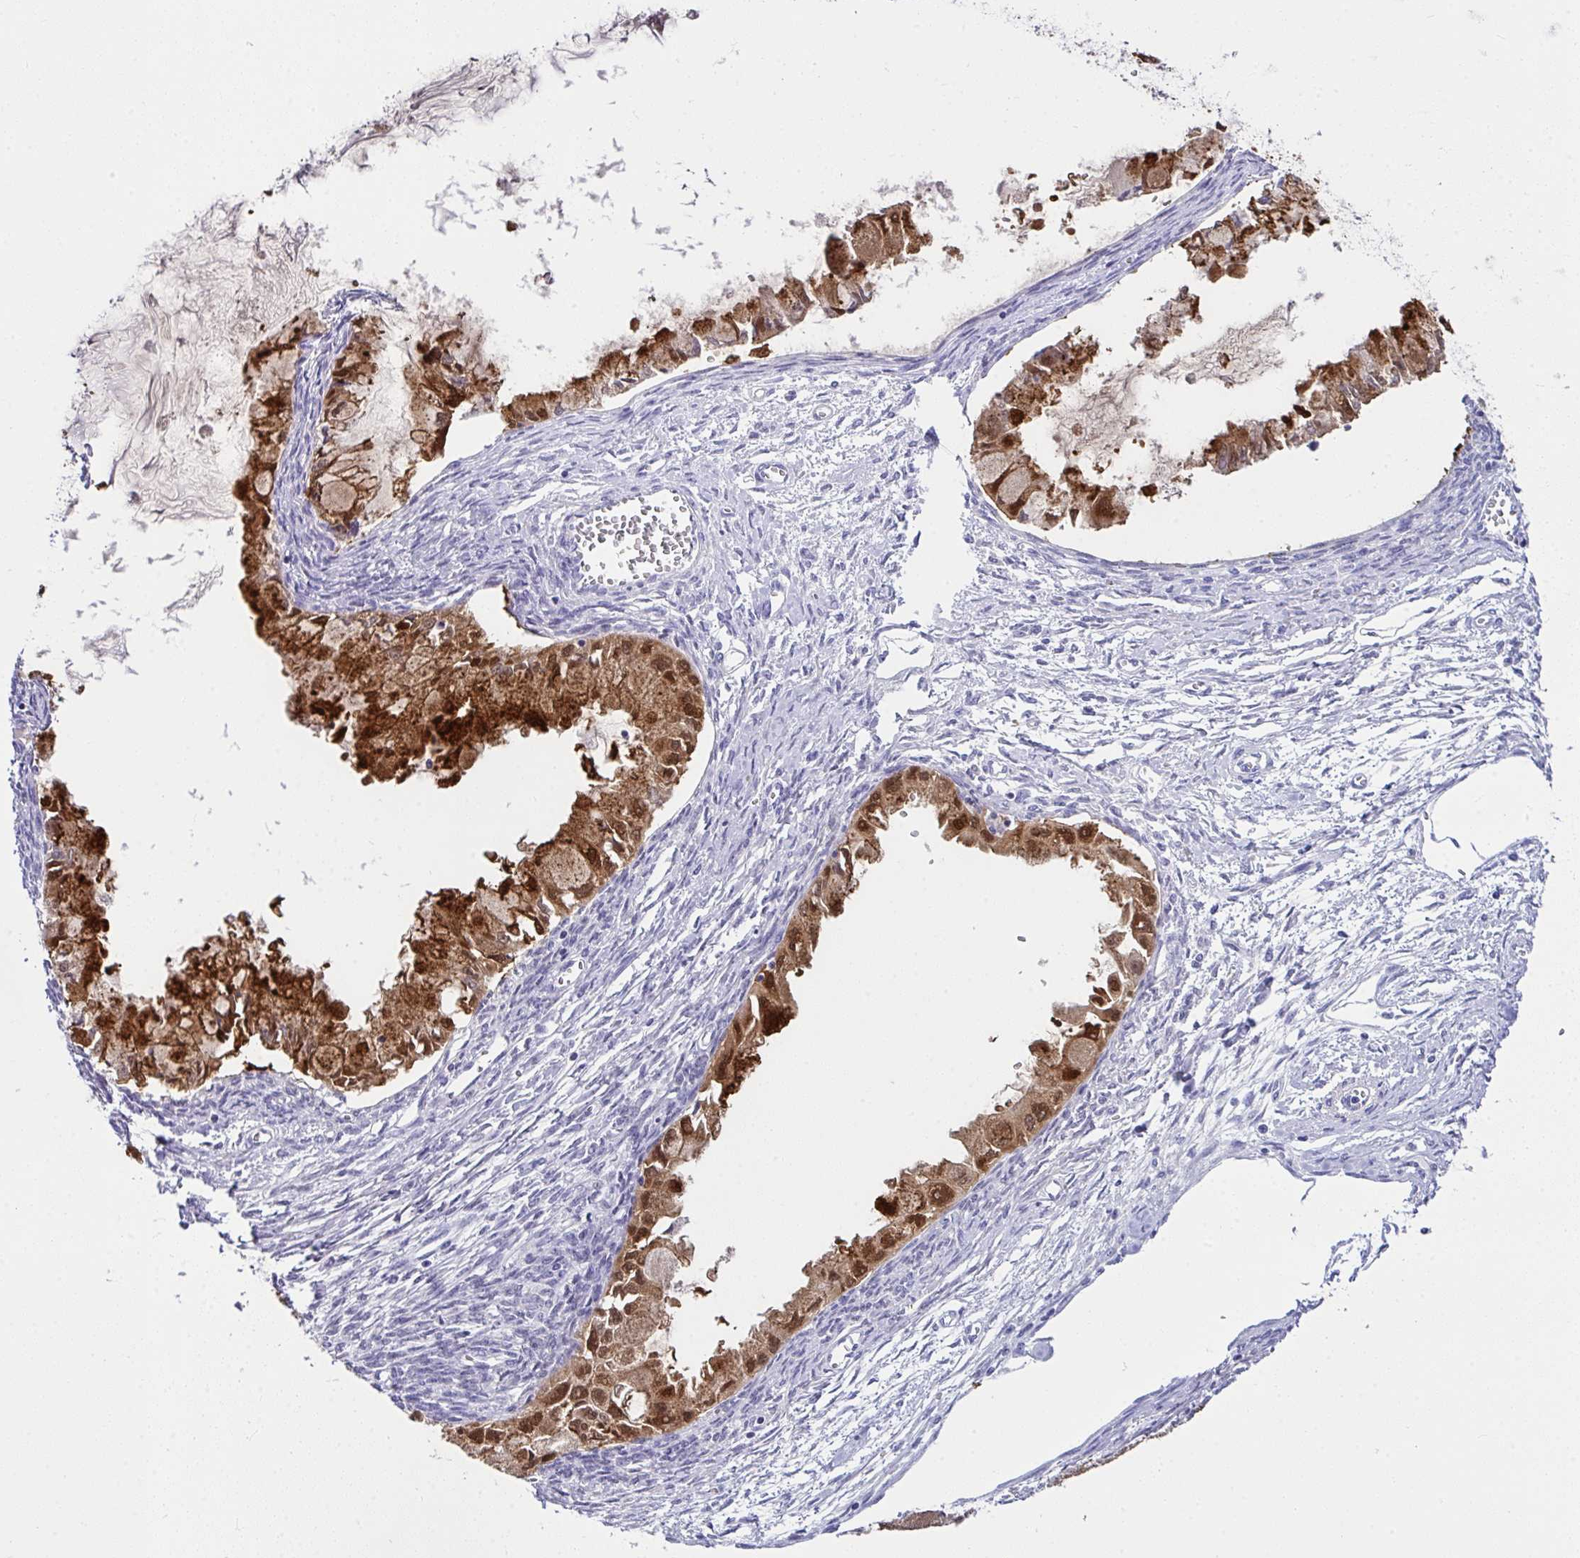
{"staining": {"intensity": "moderate", "quantity": ">75%", "location": "cytoplasmic/membranous,nuclear"}, "tissue": "ovarian cancer", "cell_type": "Tumor cells", "image_type": "cancer", "snomed": [{"axis": "morphology", "description": "Cystadenocarcinoma, mucinous, NOS"}, {"axis": "topography", "description": "Ovary"}], "caption": "Human ovarian cancer (mucinous cystadenocarcinoma) stained with a protein marker shows moderate staining in tumor cells.", "gene": "LGALS4", "patient": {"sex": "female", "age": 34}}